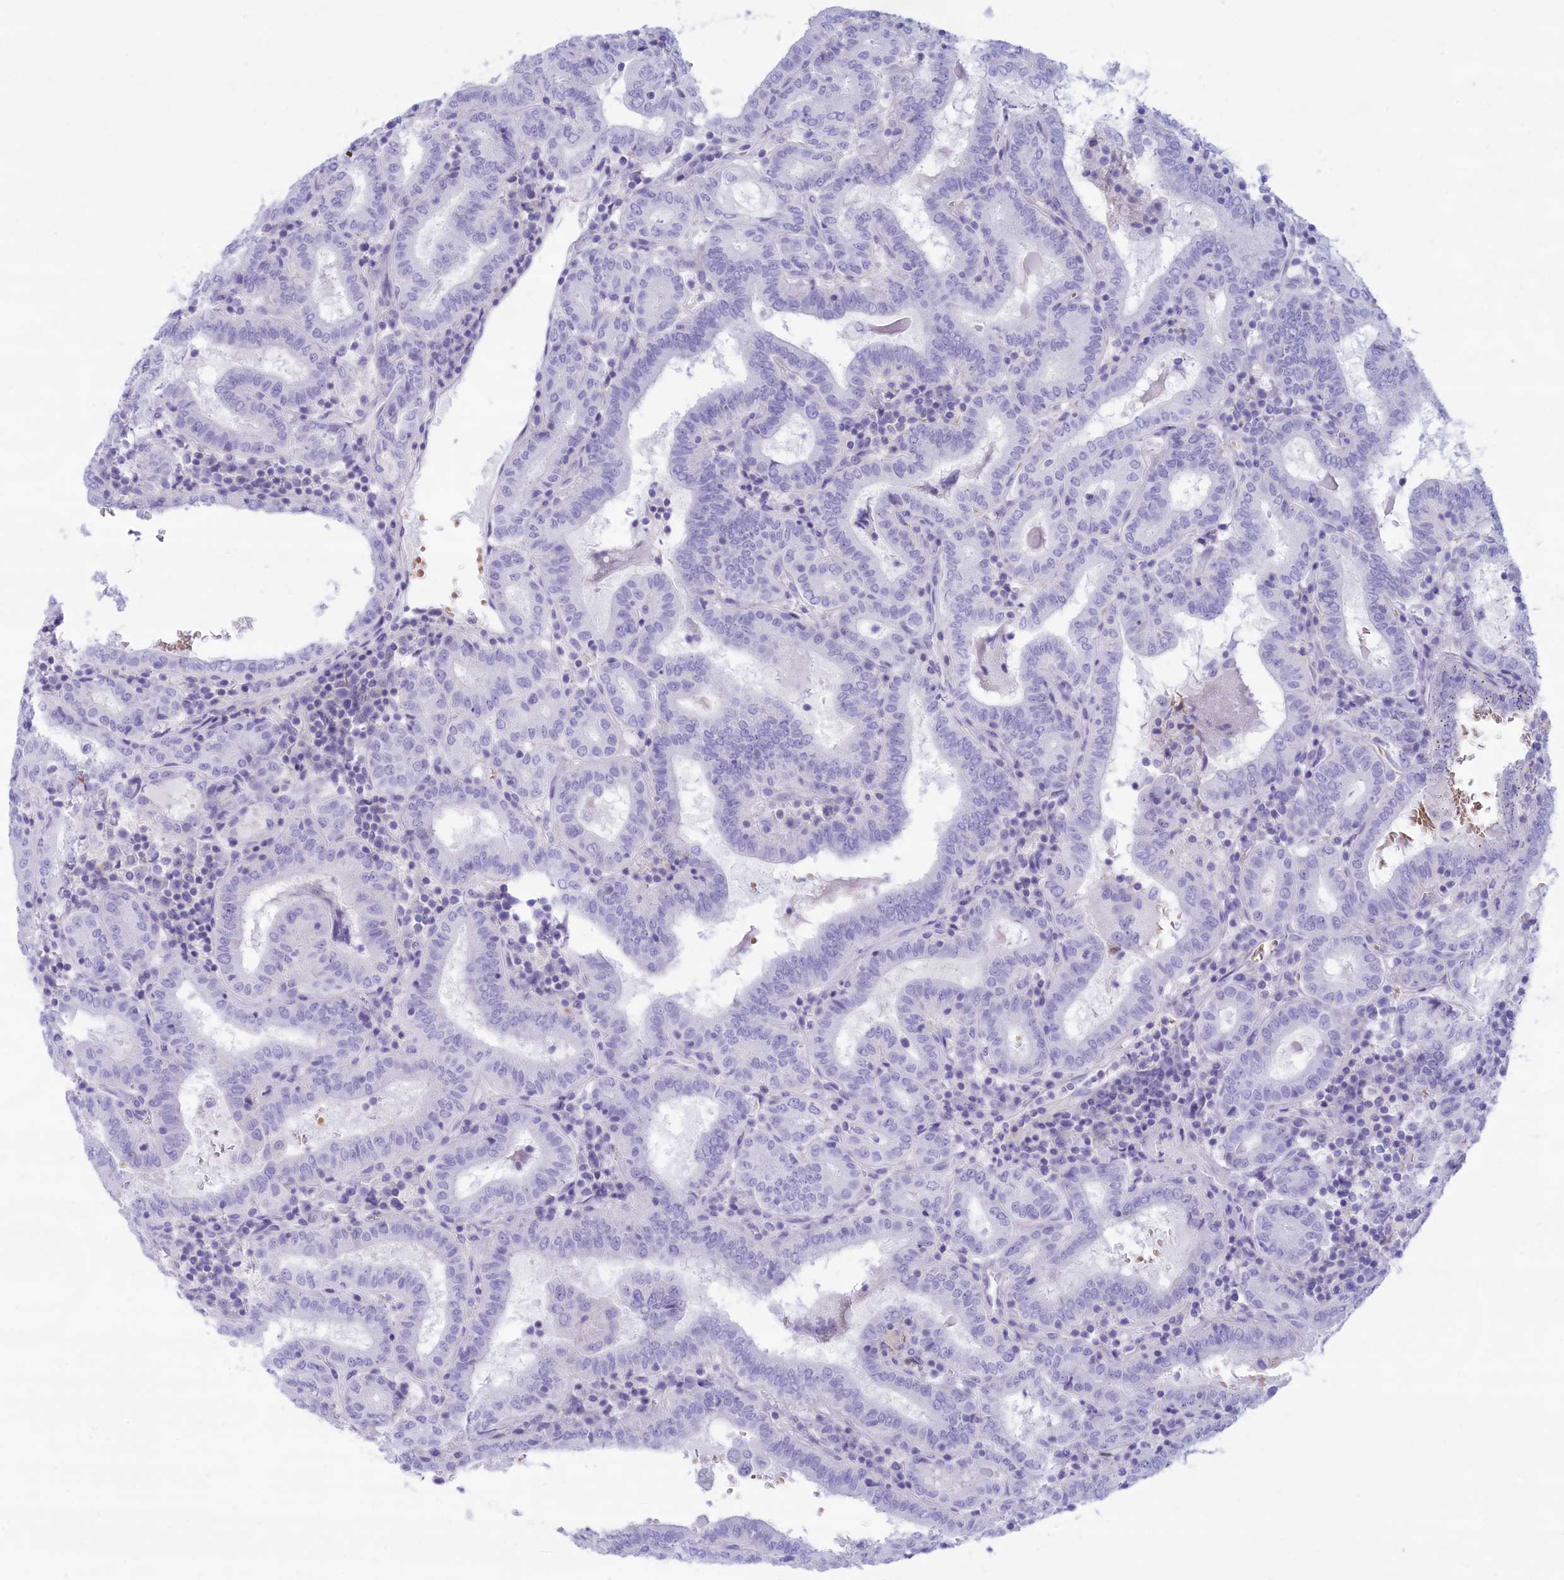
{"staining": {"intensity": "negative", "quantity": "none", "location": "none"}, "tissue": "thyroid cancer", "cell_type": "Tumor cells", "image_type": "cancer", "snomed": [{"axis": "morphology", "description": "Papillary adenocarcinoma, NOS"}, {"axis": "topography", "description": "Thyroid gland"}], "caption": "DAB immunohistochemical staining of thyroid papillary adenocarcinoma displays no significant positivity in tumor cells.", "gene": "GLYATL1", "patient": {"sex": "female", "age": 72}}